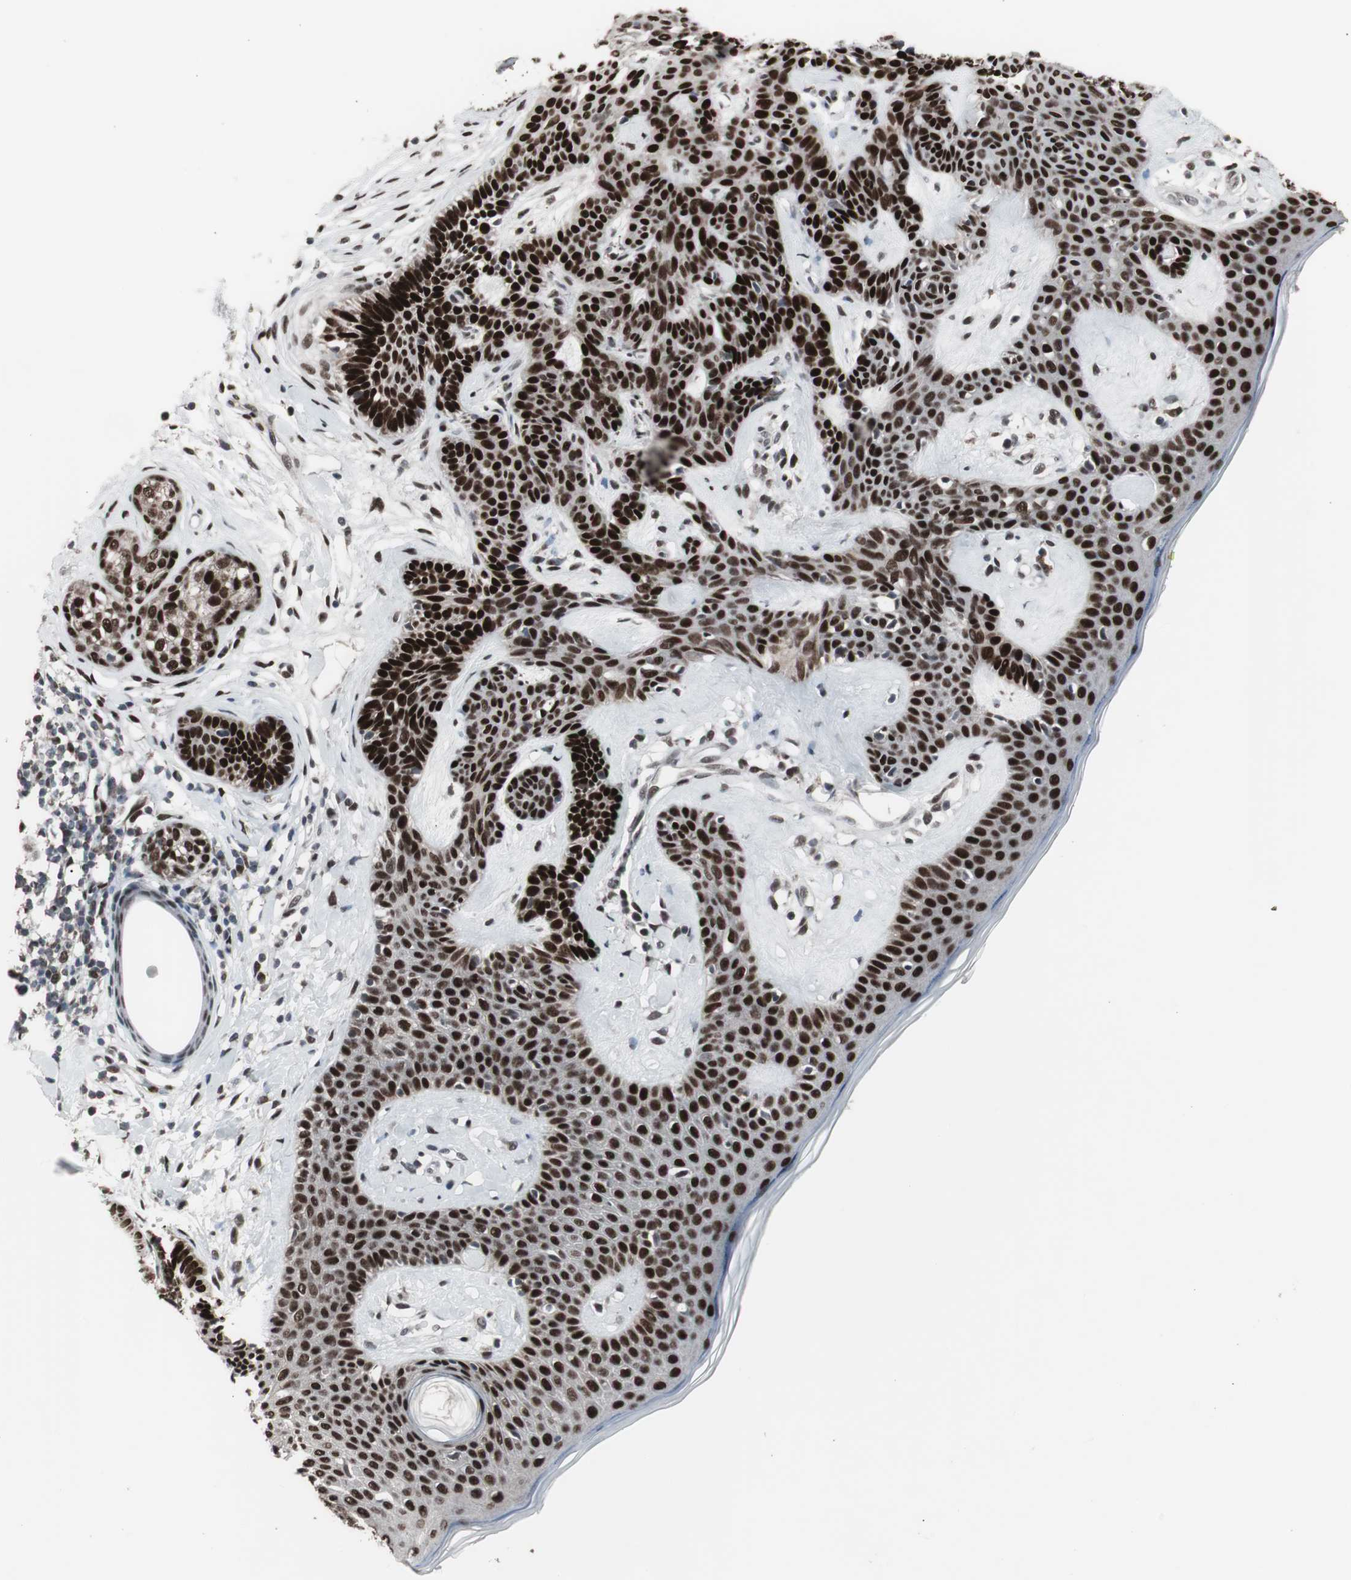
{"staining": {"intensity": "strong", "quantity": ">75%", "location": "nuclear"}, "tissue": "skin cancer", "cell_type": "Tumor cells", "image_type": "cancer", "snomed": [{"axis": "morphology", "description": "Developmental malformation"}, {"axis": "morphology", "description": "Basal cell carcinoma"}, {"axis": "topography", "description": "Skin"}], "caption": "A histopathology image of skin cancer (basal cell carcinoma) stained for a protein exhibits strong nuclear brown staining in tumor cells.", "gene": "RXRA", "patient": {"sex": "female", "age": 62}}